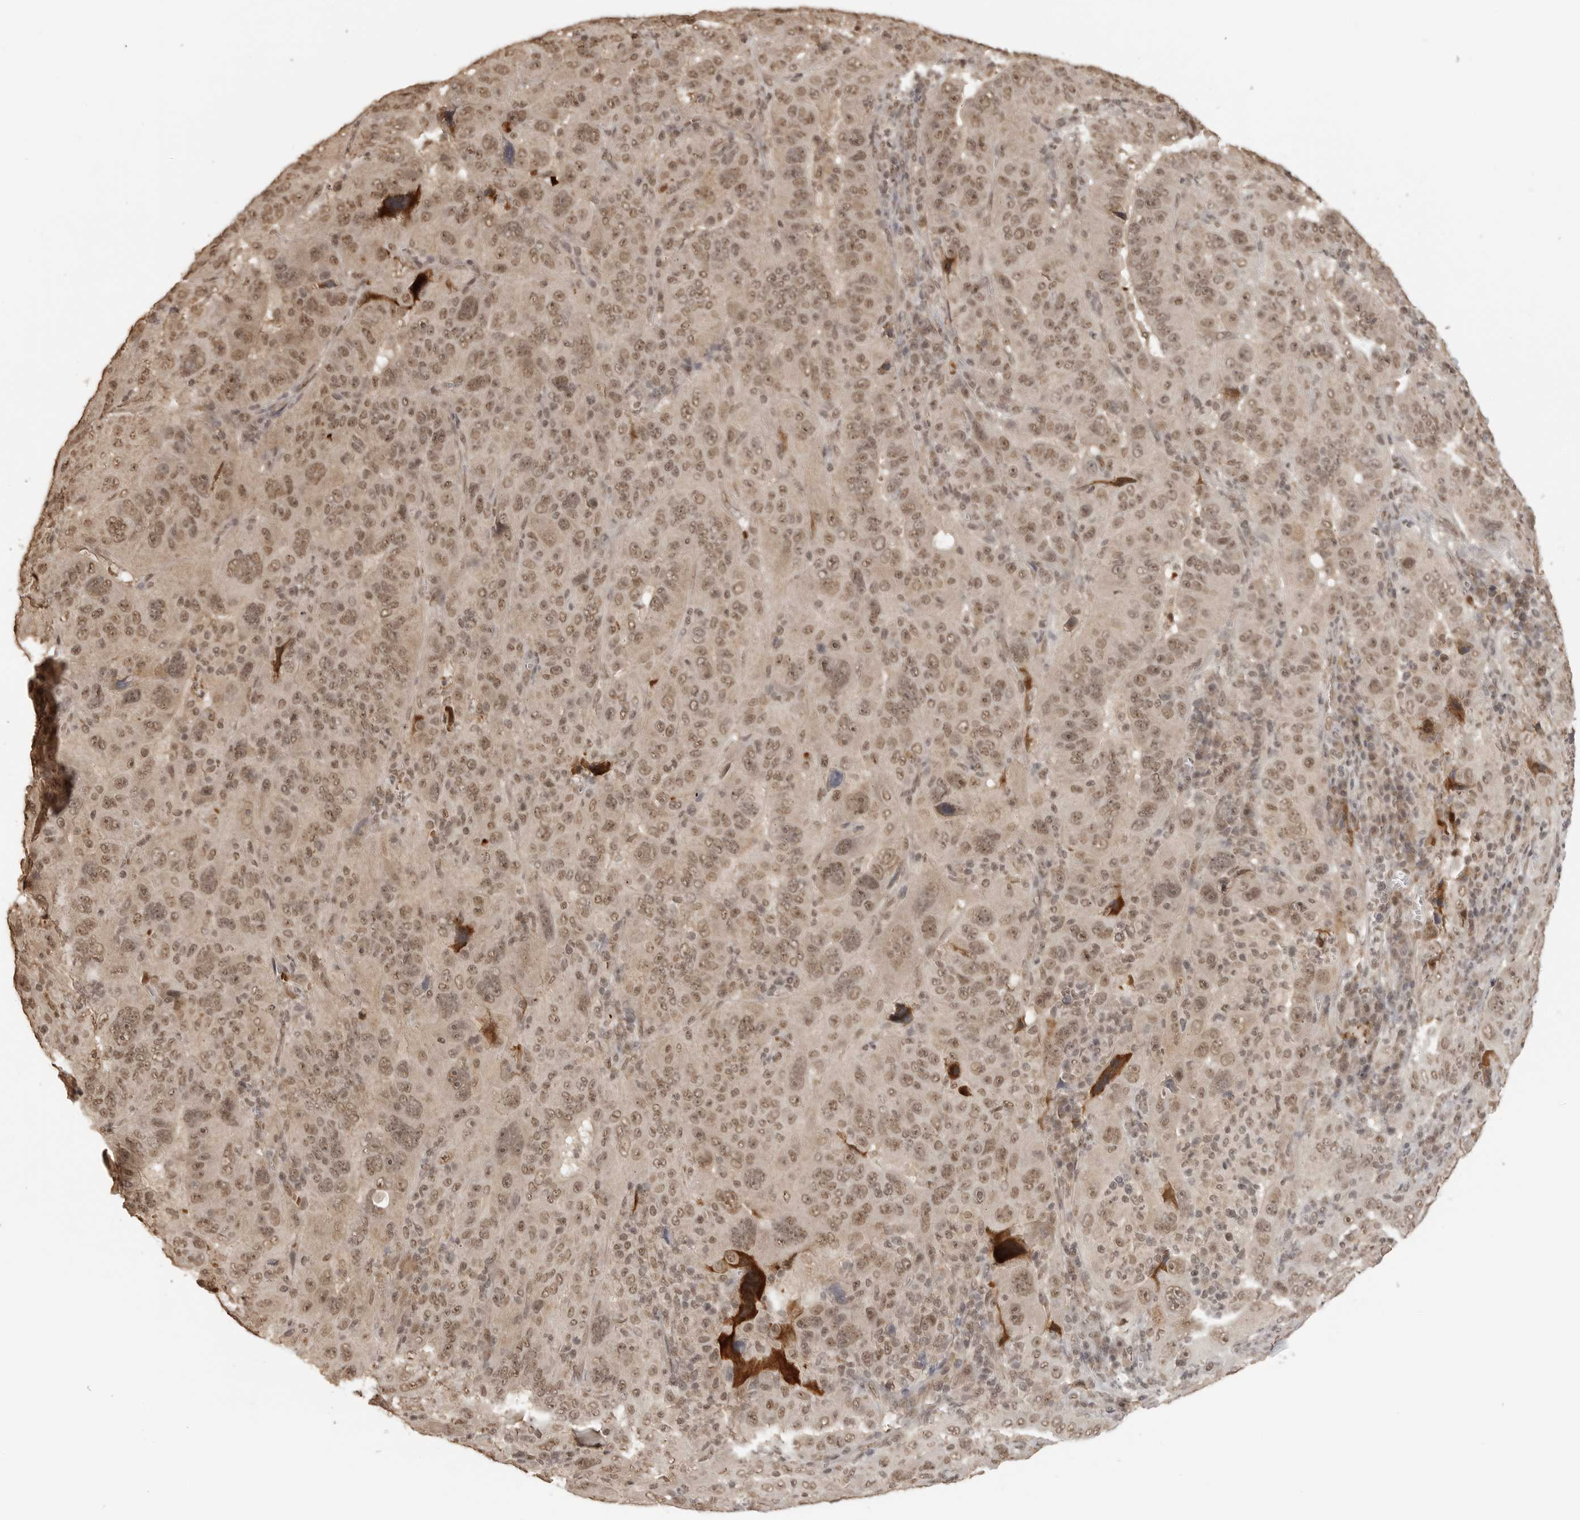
{"staining": {"intensity": "moderate", "quantity": ">75%", "location": "nuclear"}, "tissue": "pancreatic cancer", "cell_type": "Tumor cells", "image_type": "cancer", "snomed": [{"axis": "morphology", "description": "Adenocarcinoma, NOS"}, {"axis": "topography", "description": "Pancreas"}], "caption": "Immunohistochemical staining of human pancreatic adenocarcinoma reveals moderate nuclear protein expression in approximately >75% of tumor cells.", "gene": "CLOCK", "patient": {"sex": "male", "age": 63}}